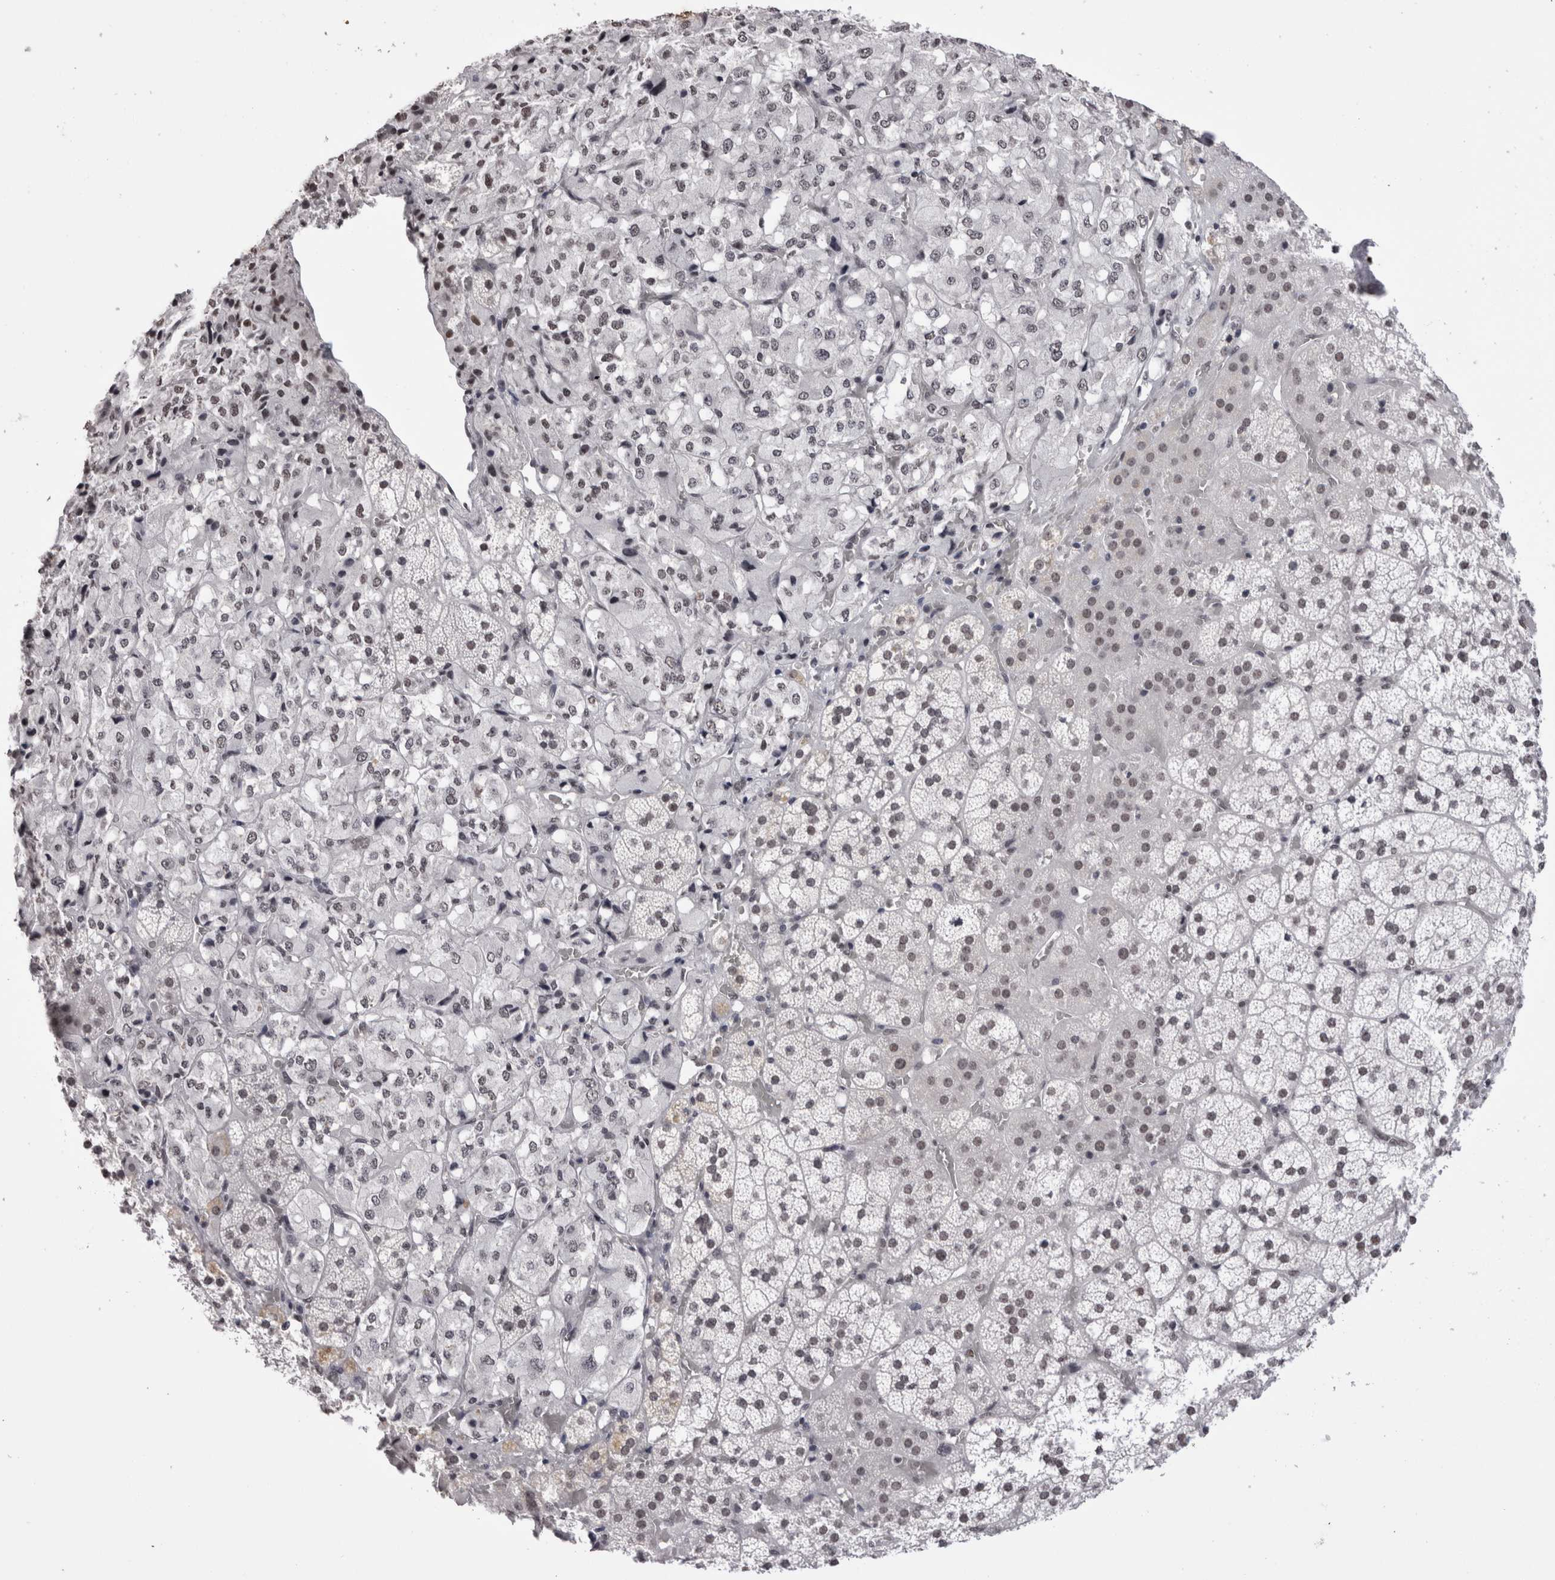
{"staining": {"intensity": "strong", "quantity": "25%-75%", "location": "nuclear"}, "tissue": "adrenal gland", "cell_type": "Glandular cells", "image_type": "normal", "snomed": [{"axis": "morphology", "description": "Normal tissue, NOS"}, {"axis": "topography", "description": "Adrenal gland"}], "caption": "Strong nuclear protein positivity is seen in about 25%-75% of glandular cells in adrenal gland. The staining is performed using DAB brown chromogen to label protein expression. The nuclei are counter-stained blue using hematoxylin.", "gene": "SMC1A", "patient": {"sex": "female", "age": 44}}